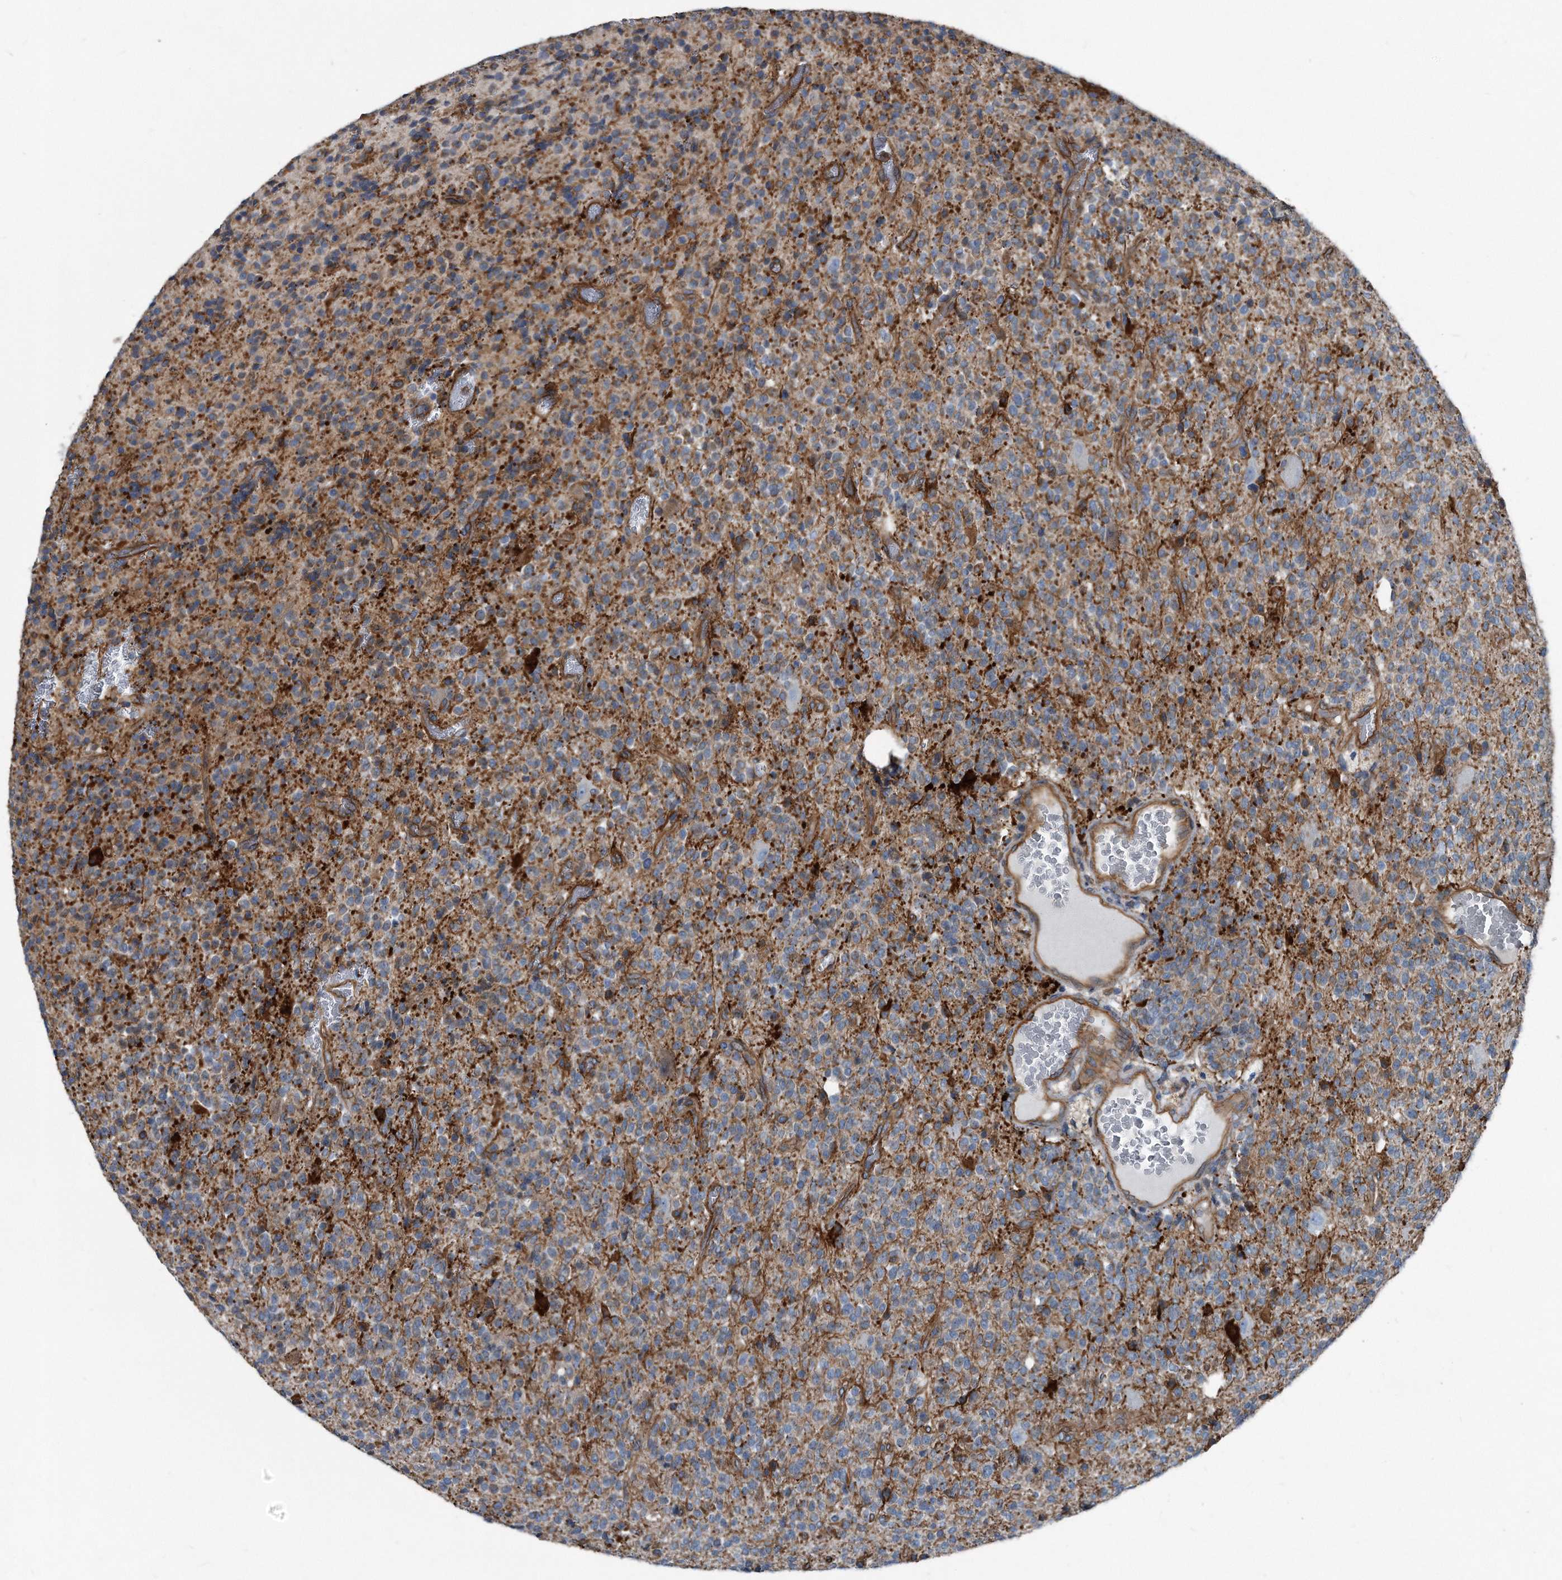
{"staining": {"intensity": "weak", "quantity": "25%-75%", "location": "cytoplasmic/membranous"}, "tissue": "glioma", "cell_type": "Tumor cells", "image_type": "cancer", "snomed": [{"axis": "morphology", "description": "Glioma, malignant, High grade"}, {"axis": "topography", "description": "Brain"}], "caption": "A micrograph of human glioma stained for a protein displays weak cytoplasmic/membranous brown staining in tumor cells. (Brightfield microscopy of DAB IHC at high magnification).", "gene": "PLEC", "patient": {"sex": "male", "age": 34}}